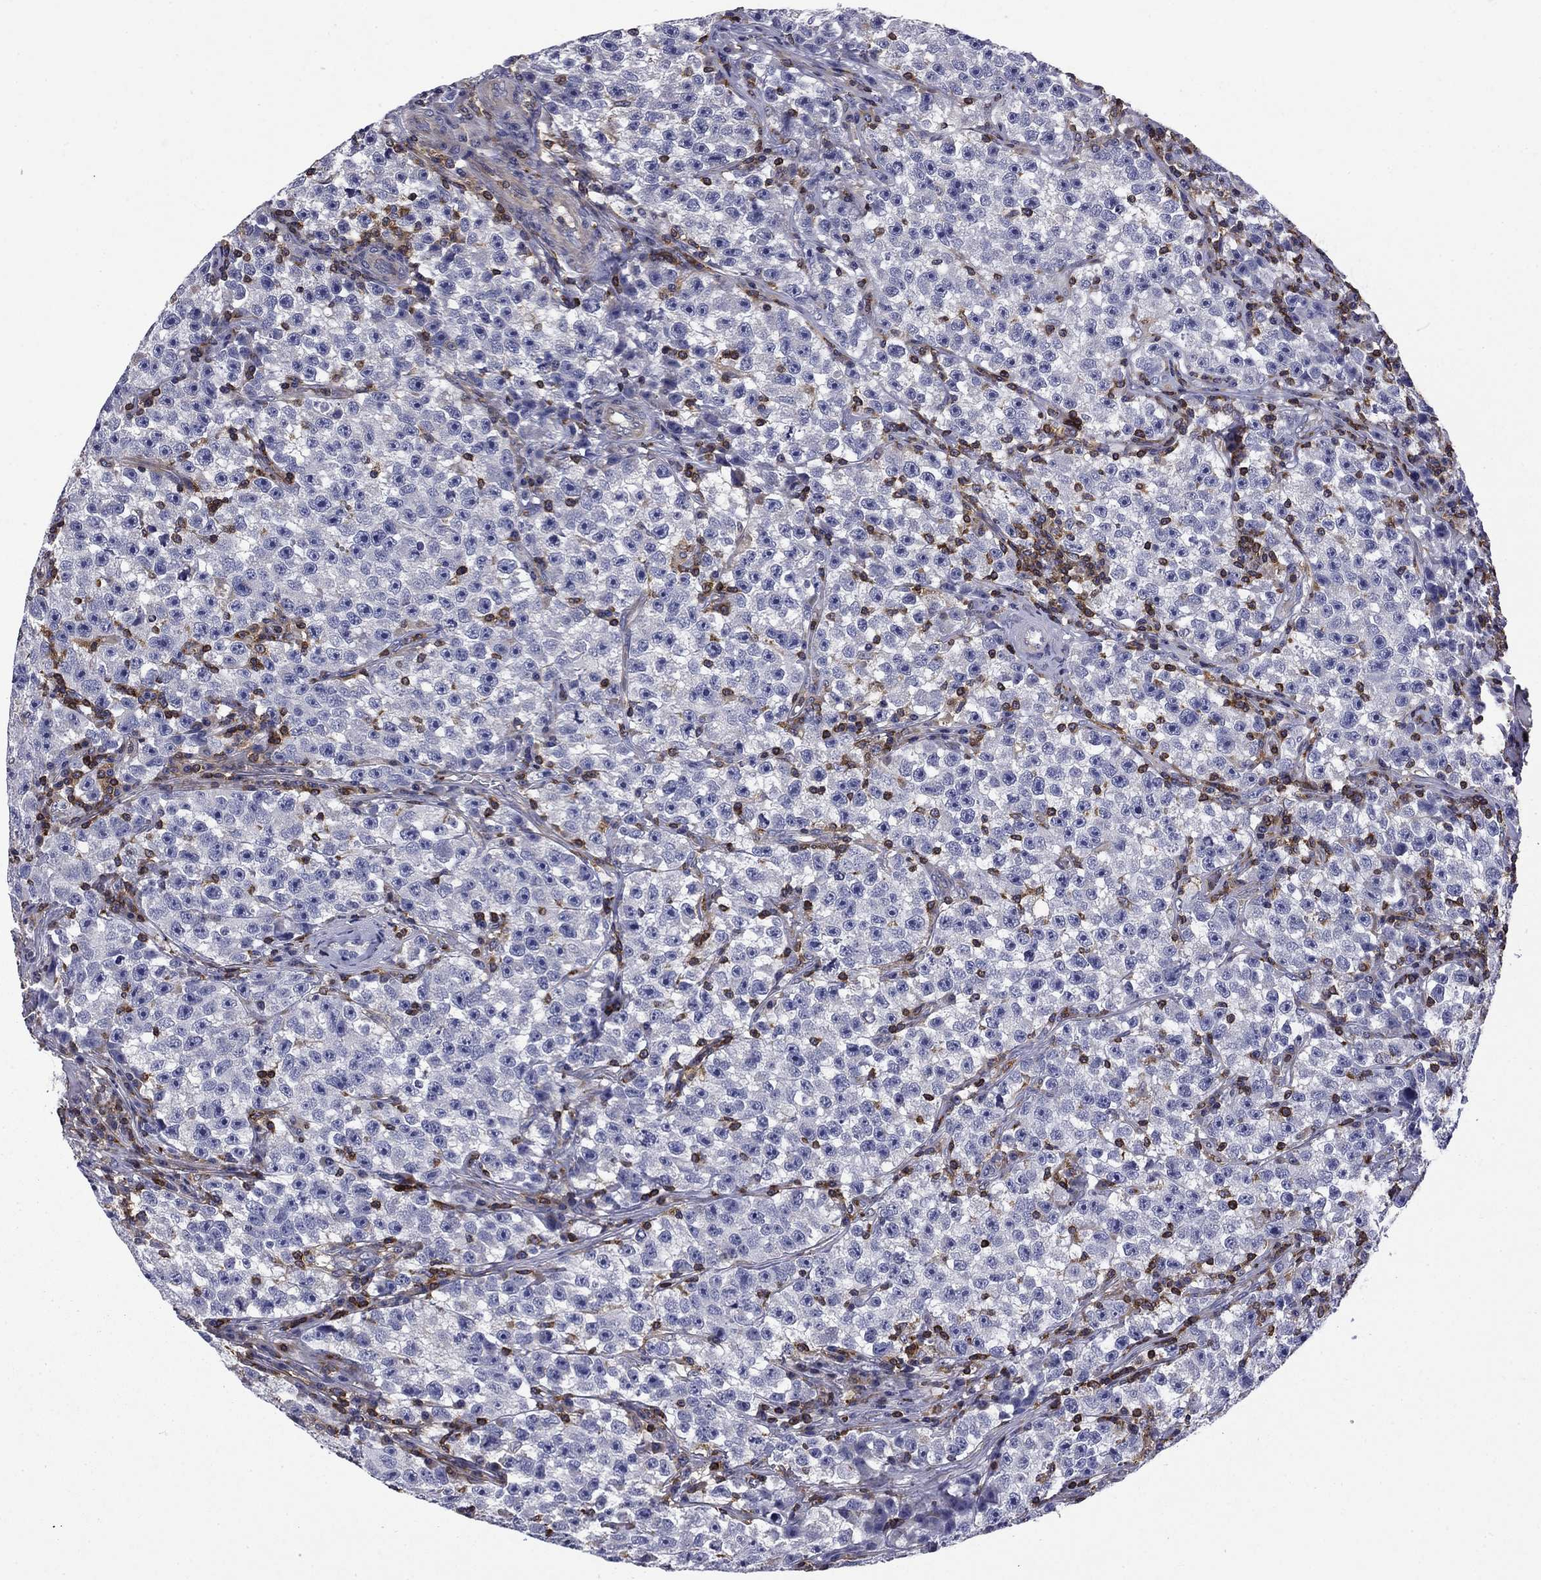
{"staining": {"intensity": "negative", "quantity": "none", "location": "none"}, "tissue": "testis cancer", "cell_type": "Tumor cells", "image_type": "cancer", "snomed": [{"axis": "morphology", "description": "Seminoma, NOS"}, {"axis": "topography", "description": "Testis"}], "caption": "Immunohistochemistry (IHC) histopathology image of human testis cancer (seminoma) stained for a protein (brown), which reveals no positivity in tumor cells.", "gene": "ARHGAP45", "patient": {"sex": "male", "age": 22}}